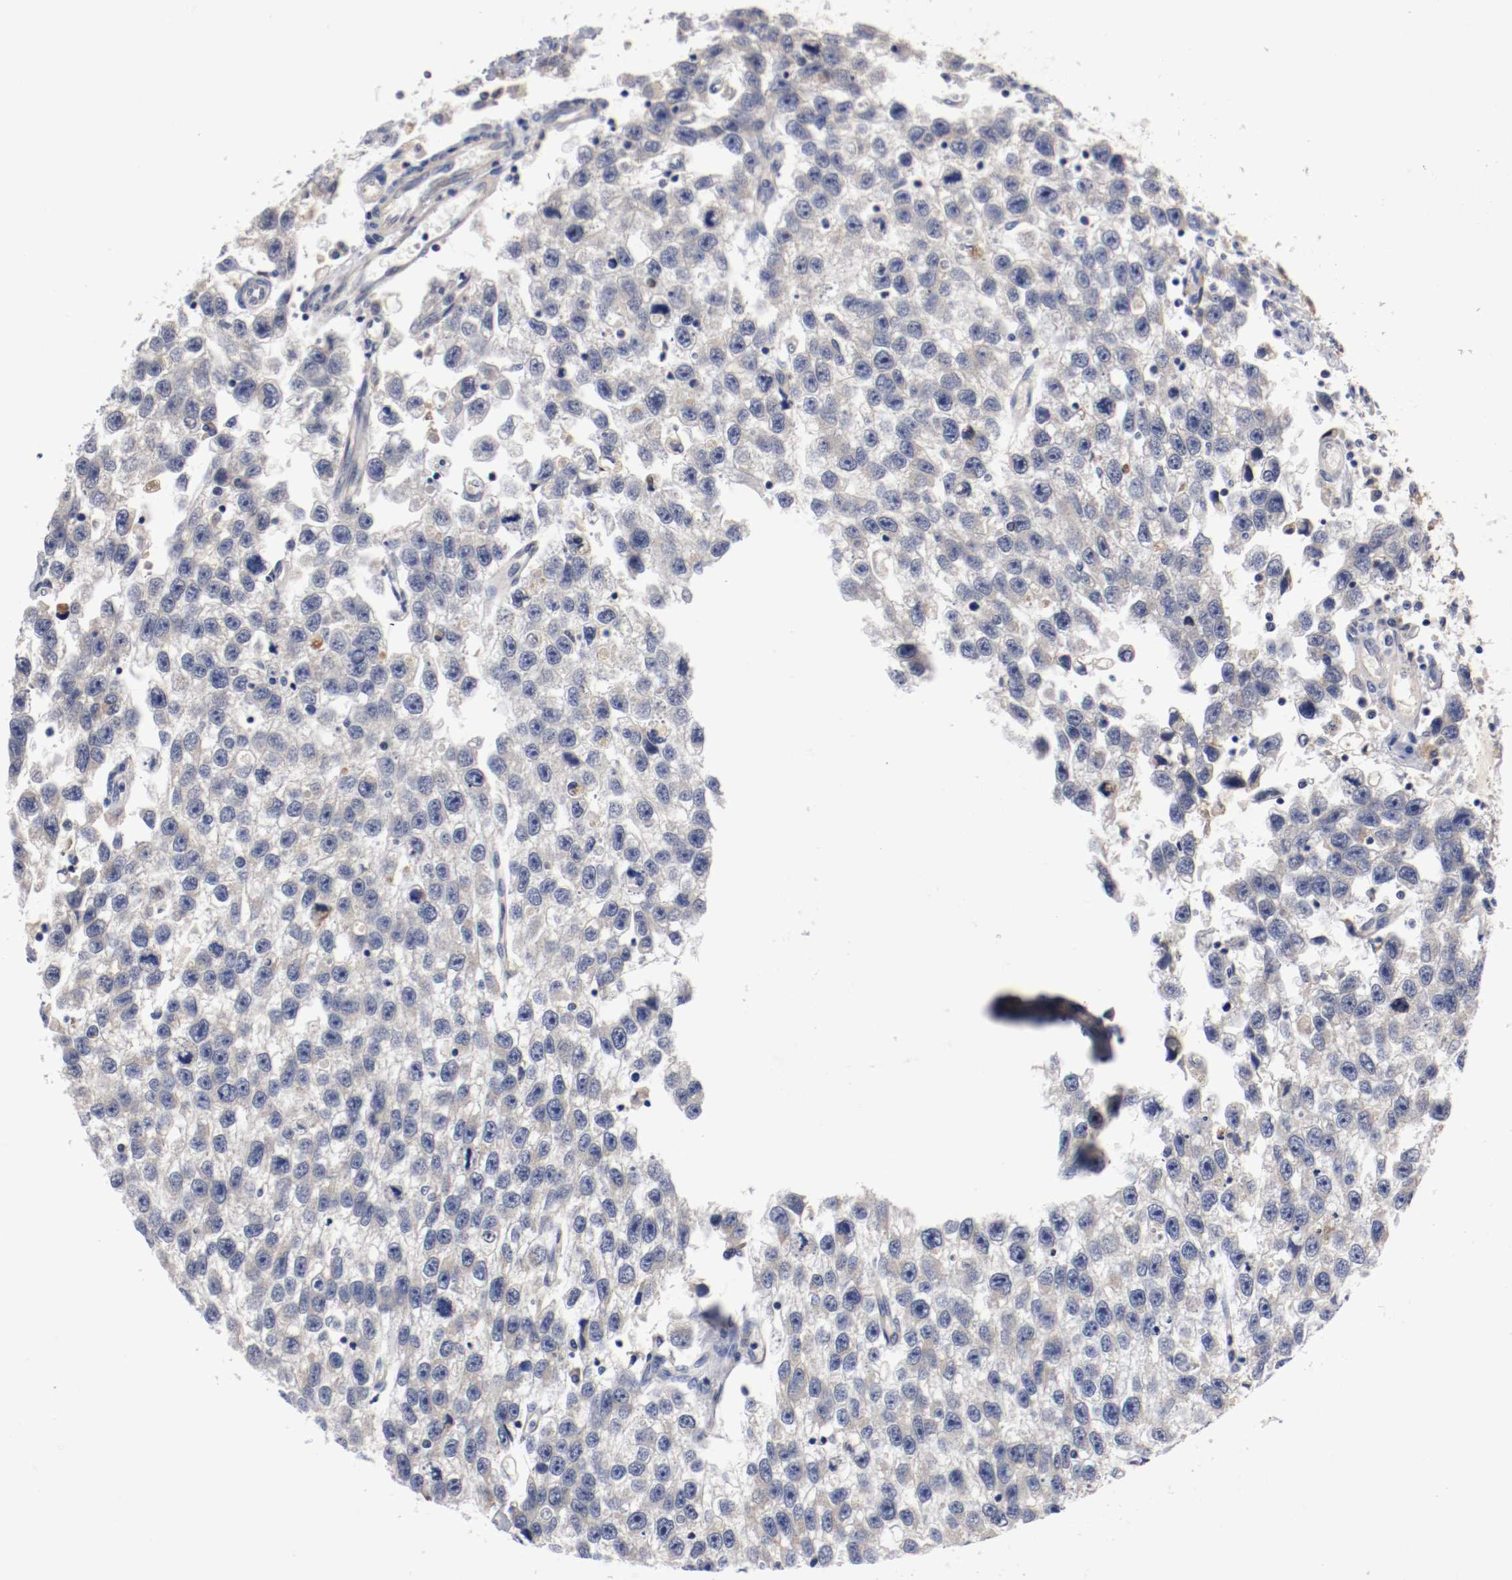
{"staining": {"intensity": "weak", "quantity": "25%-75%", "location": "cytoplasmic/membranous"}, "tissue": "testis cancer", "cell_type": "Tumor cells", "image_type": "cancer", "snomed": [{"axis": "morphology", "description": "Seminoma, NOS"}, {"axis": "topography", "description": "Testis"}], "caption": "Protein analysis of testis cancer tissue demonstrates weak cytoplasmic/membranous expression in approximately 25%-75% of tumor cells.", "gene": "PCSK6", "patient": {"sex": "male", "age": 33}}